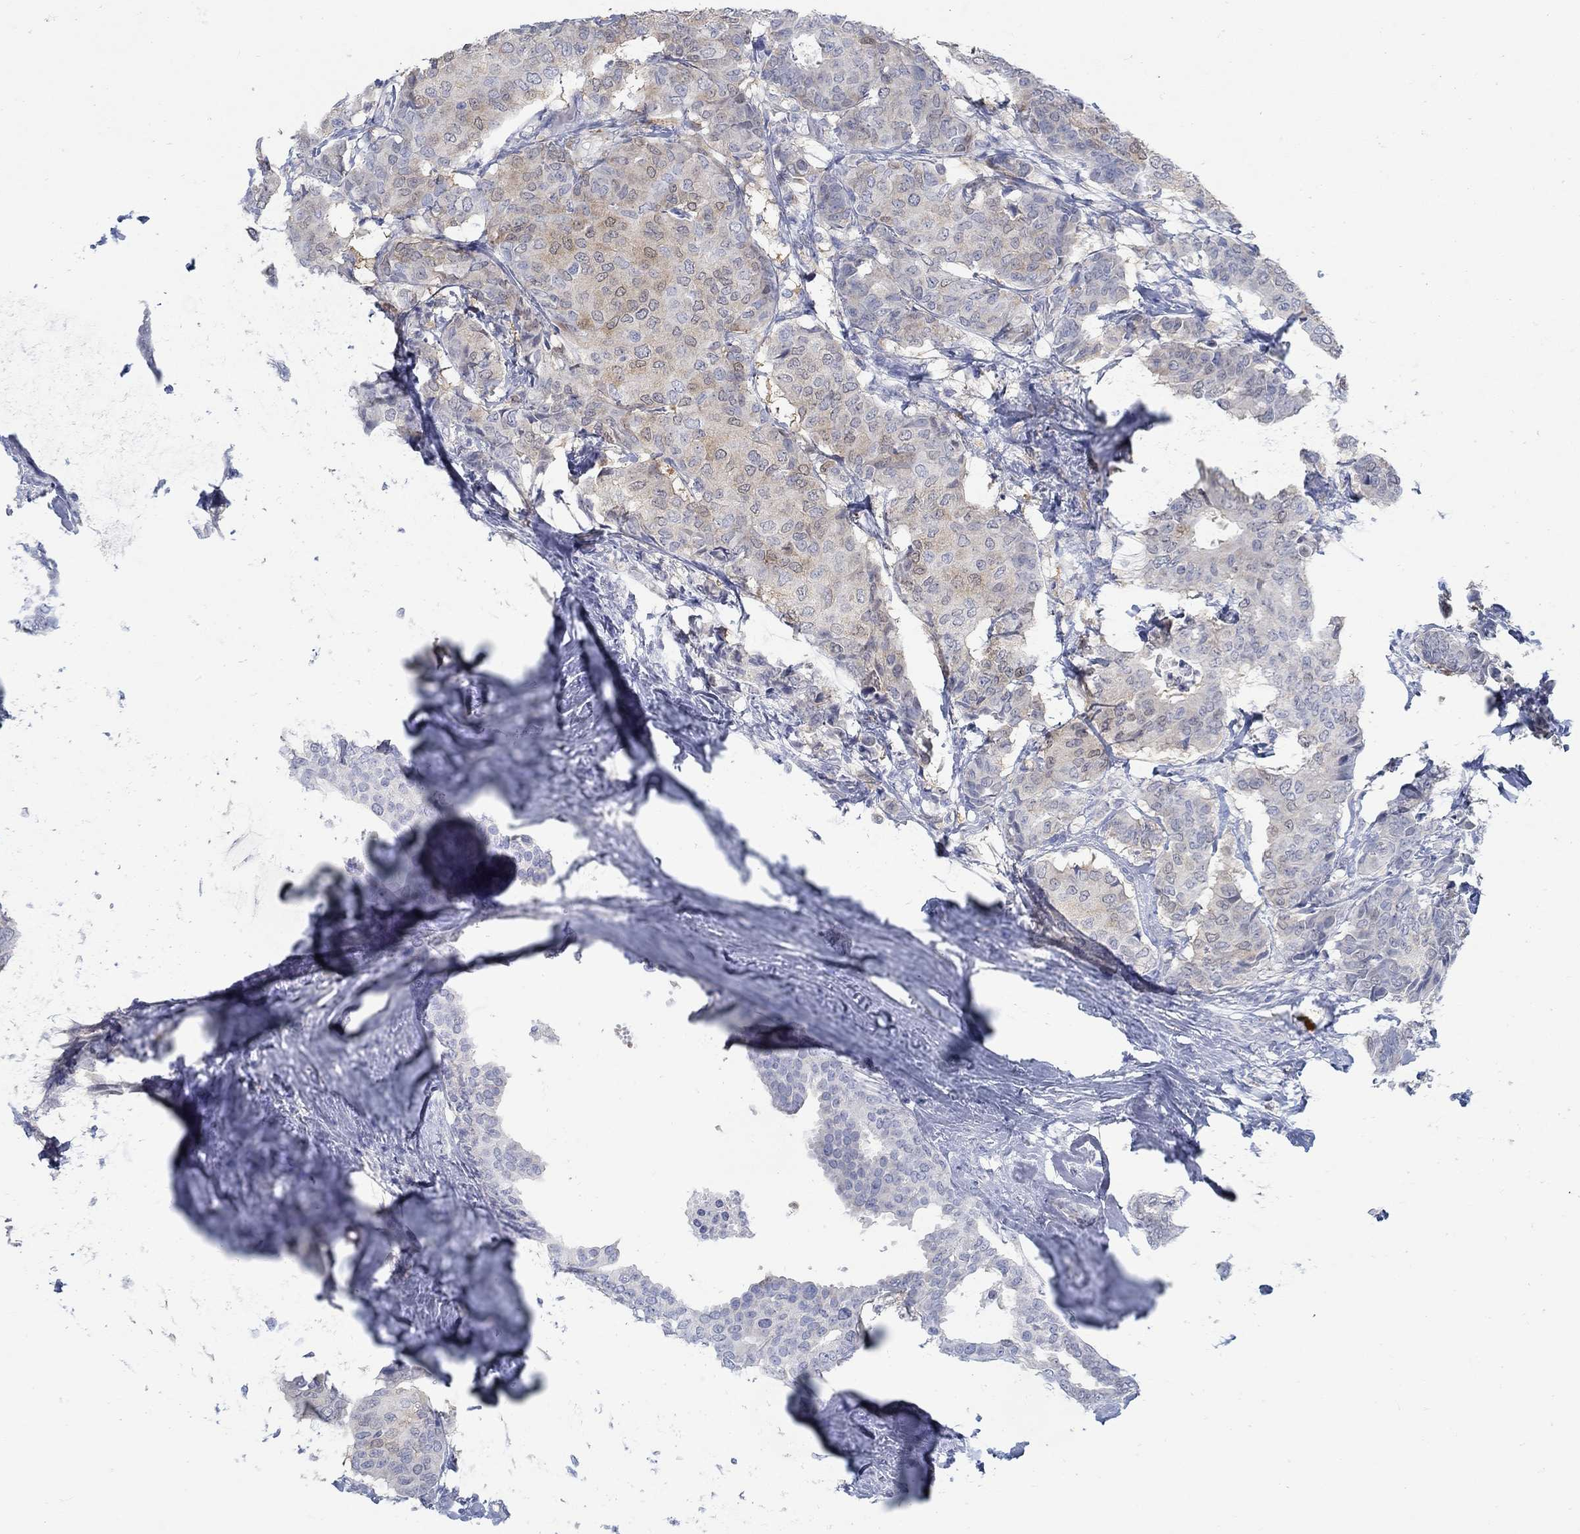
{"staining": {"intensity": "weak", "quantity": "25%-75%", "location": "cytoplasmic/membranous"}, "tissue": "breast cancer", "cell_type": "Tumor cells", "image_type": "cancer", "snomed": [{"axis": "morphology", "description": "Duct carcinoma"}, {"axis": "topography", "description": "Breast"}], "caption": "Immunohistochemistry micrograph of breast invasive ductal carcinoma stained for a protein (brown), which demonstrates low levels of weak cytoplasmic/membranous staining in approximately 25%-75% of tumor cells.", "gene": "TEKT4", "patient": {"sex": "female", "age": 75}}